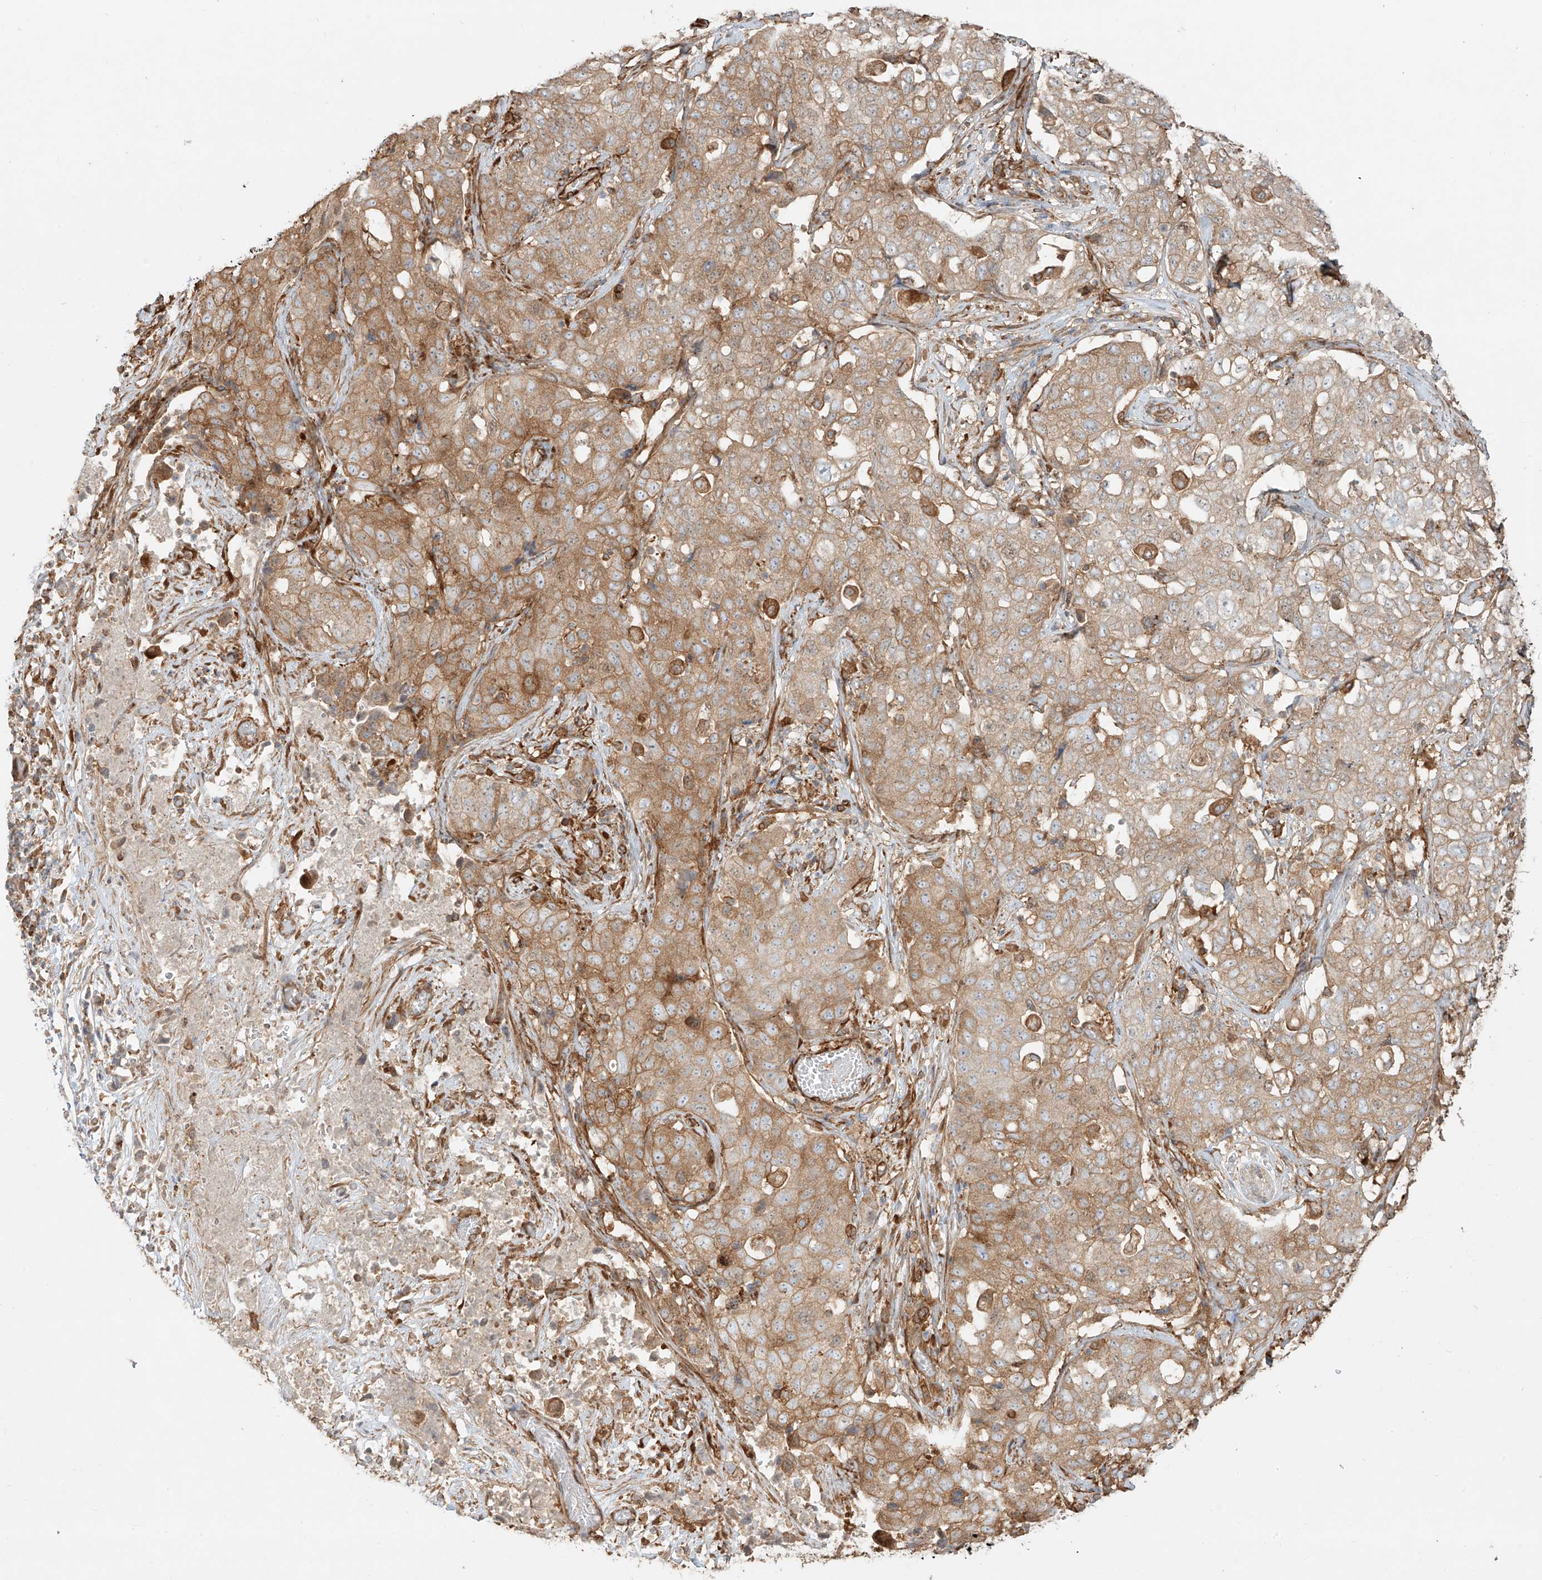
{"staining": {"intensity": "moderate", "quantity": ">75%", "location": "cytoplasmic/membranous"}, "tissue": "stomach cancer", "cell_type": "Tumor cells", "image_type": "cancer", "snomed": [{"axis": "morphology", "description": "Normal tissue, NOS"}, {"axis": "morphology", "description": "Adenocarcinoma, NOS"}, {"axis": "topography", "description": "Lymph node"}, {"axis": "topography", "description": "Stomach"}], "caption": "Stomach cancer (adenocarcinoma) was stained to show a protein in brown. There is medium levels of moderate cytoplasmic/membranous staining in approximately >75% of tumor cells.", "gene": "SNX9", "patient": {"sex": "male", "age": 48}}